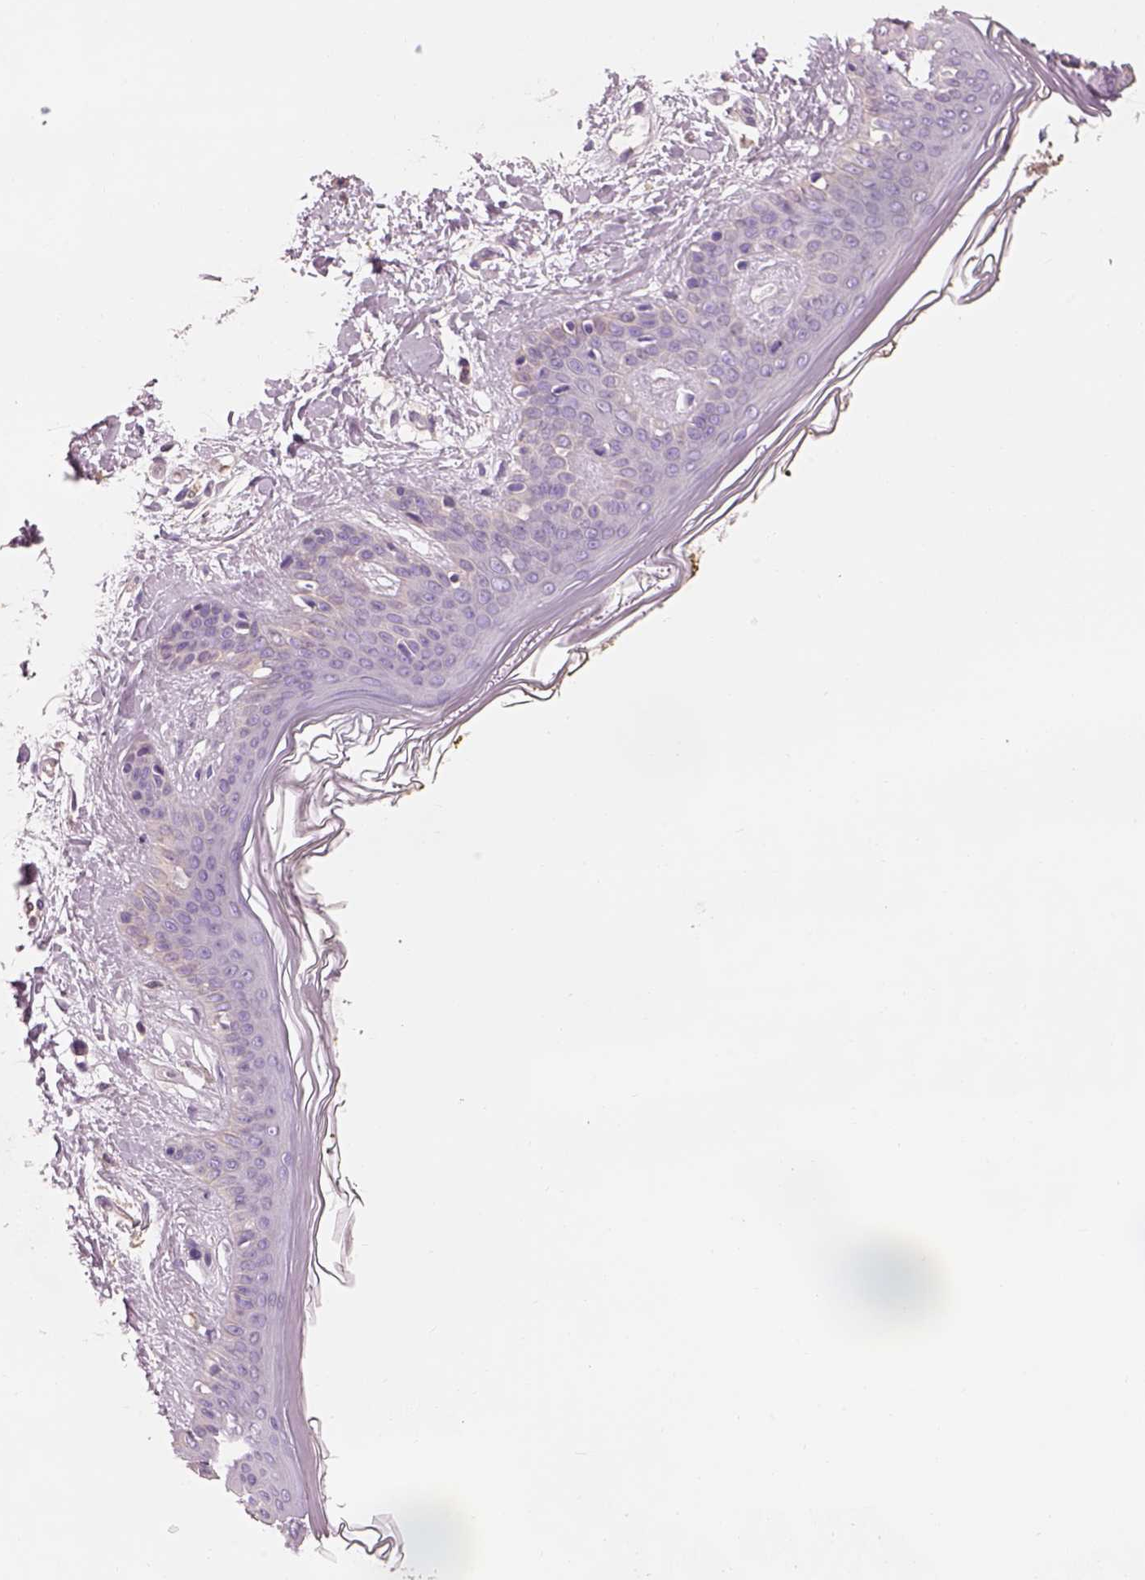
{"staining": {"intensity": "negative", "quantity": "none", "location": "none"}, "tissue": "skin", "cell_type": "Fibroblasts", "image_type": "normal", "snomed": [{"axis": "morphology", "description": "Normal tissue, NOS"}, {"axis": "topography", "description": "Skin"}], "caption": "Immunohistochemical staining of normal skin reveals no significant positivity in fibroblasts. (Stains: DAB IHC with hematoxylin counter stain, Microscopy: brightfield microscopy at high magnification).", "gene": "OTUD6A", "patient": {"sex": "female", "age": 34}}